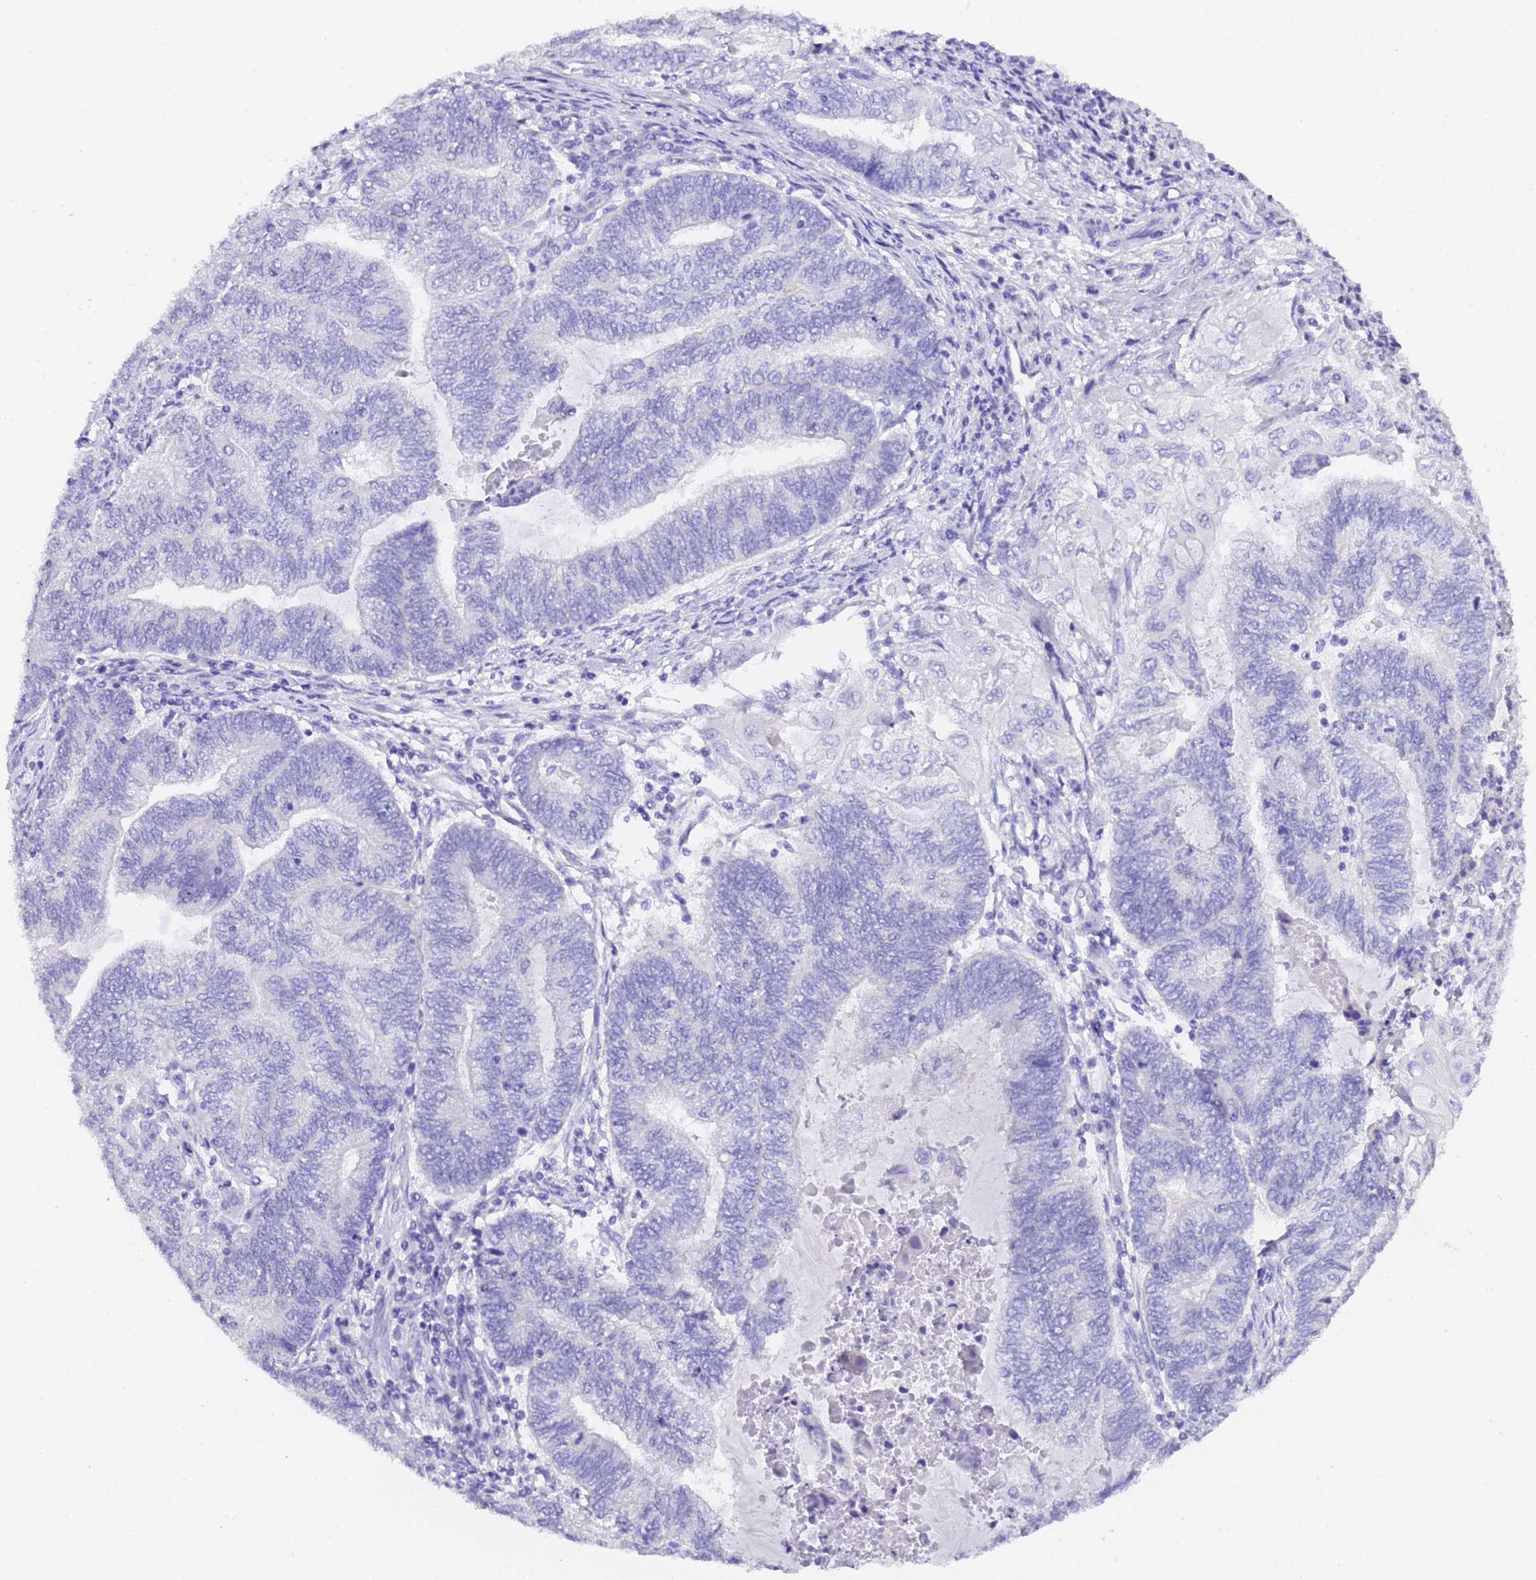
{"staining": {"intensity": "negative", "quantity": "none", "location": "none"}, "tissue": "endometrial cancer", "cell_type": "Tumor cells", "image_type": "cancer", "snomed": [{"axis": "morphology", "description": "Adenocarcinoma, NOS"}, {"axis": "topography", "description": "Uterus"}, {"axis": "topography", "description": "Endometrium"}], "caption": "Tumor cells are negative for brown protein staining in endometrial cancer.", "gene": "GABRA1", "patient": {"sex": "female", "age": 70}}